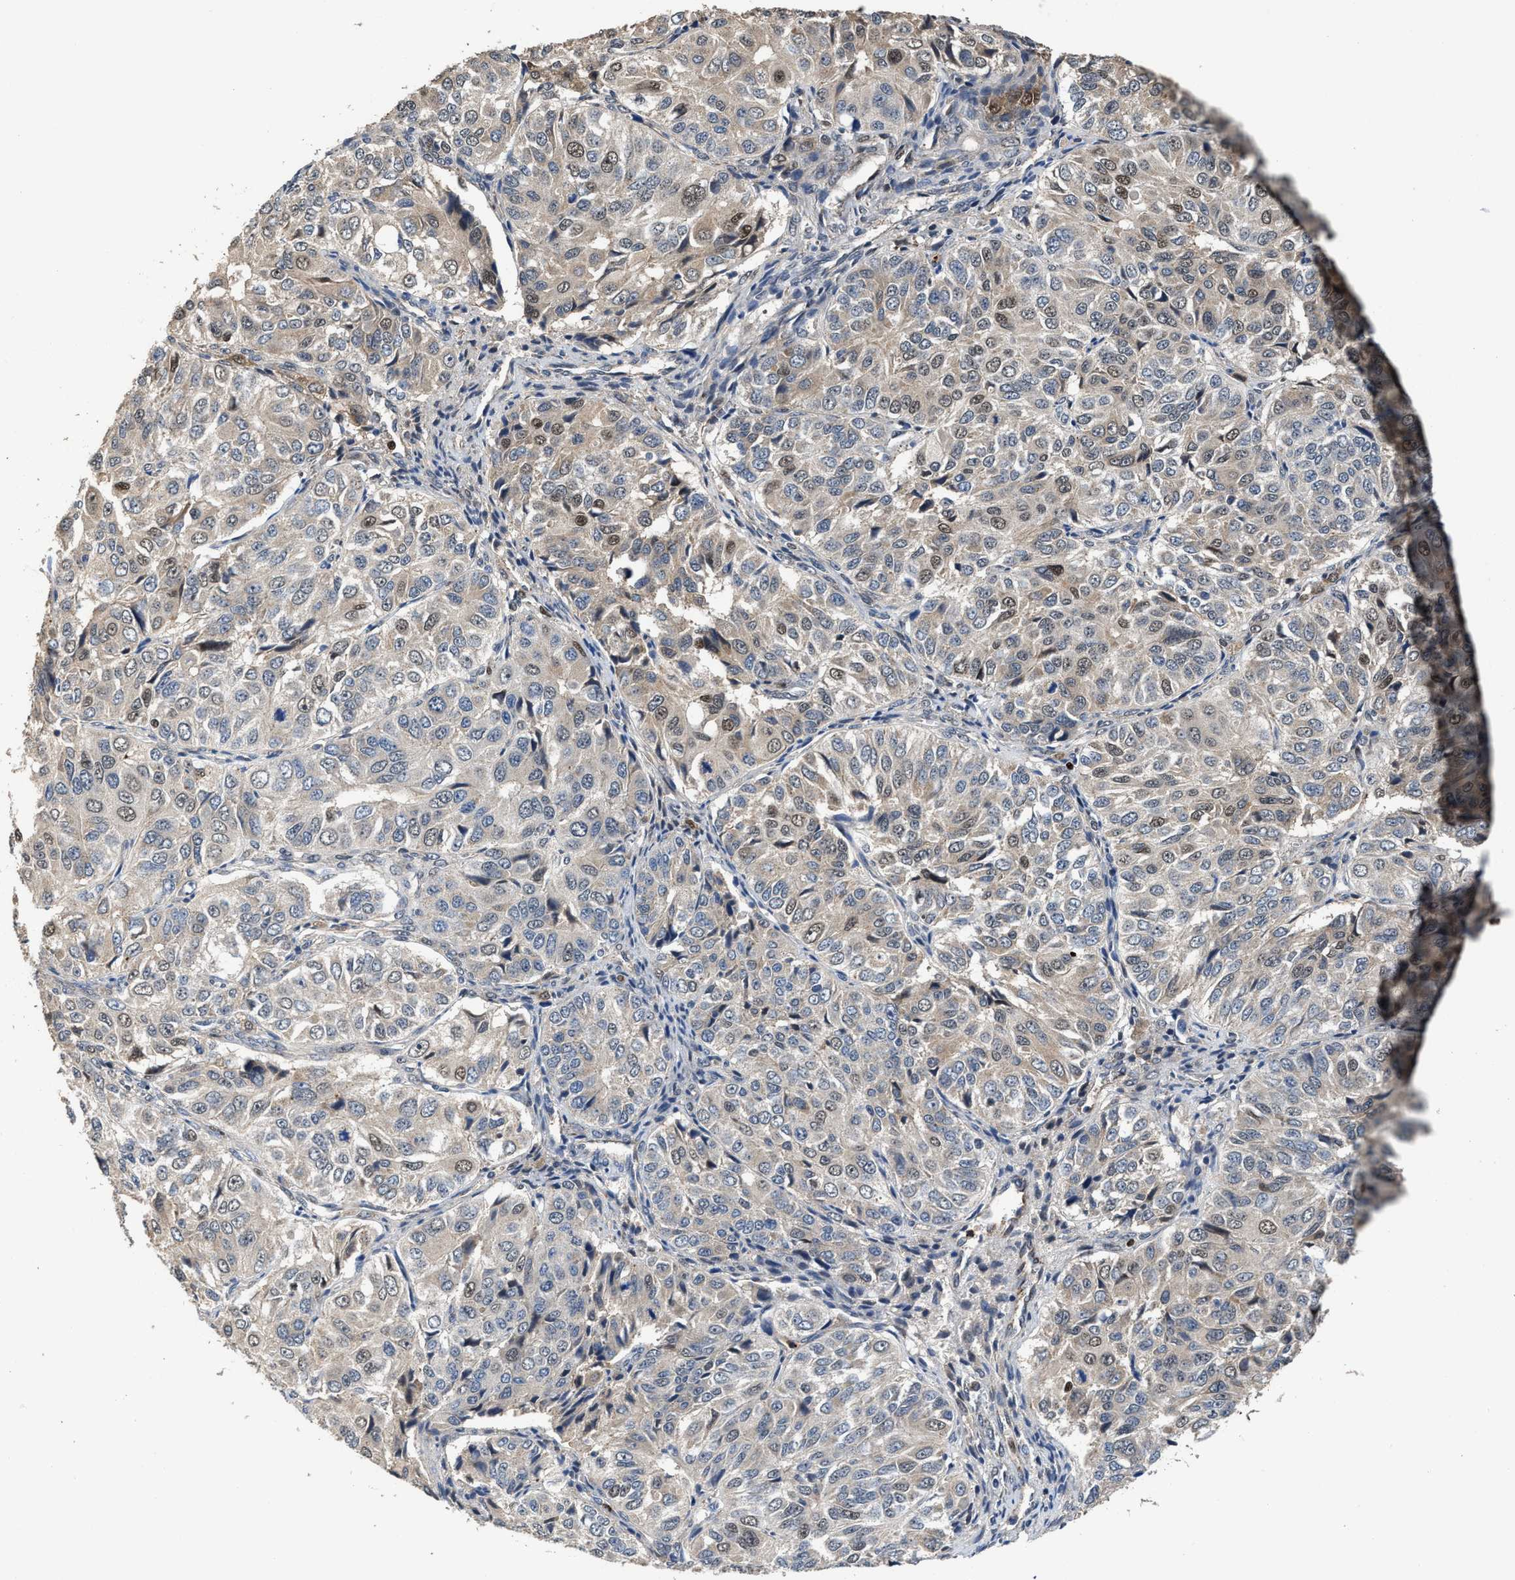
{"staining": {"intensity": "weak", "quantity": "25%-75%", "location": "cytoplasmic/membranous,nuclear"}, "tissue": "ovarian cancer", "cell_type": "Tumor cells", "image_type": "cancer", "snomed": [{"axis": "morphology", "description": "Carcinoma, endometroid"}, {"axis": "topography", "description": "Ovary"}], "caption": "Immunohistochemistry micrograph of human ovarian cancer (endometroid carcinoma) stained for a protein (brown), which exhibits low levels of weak cytoplasmic/membranous and nuclear expression in about 25%-75% of tumor cells.", "gene": "ZNF20", "patient": {"sex": "female", "age": 51}}